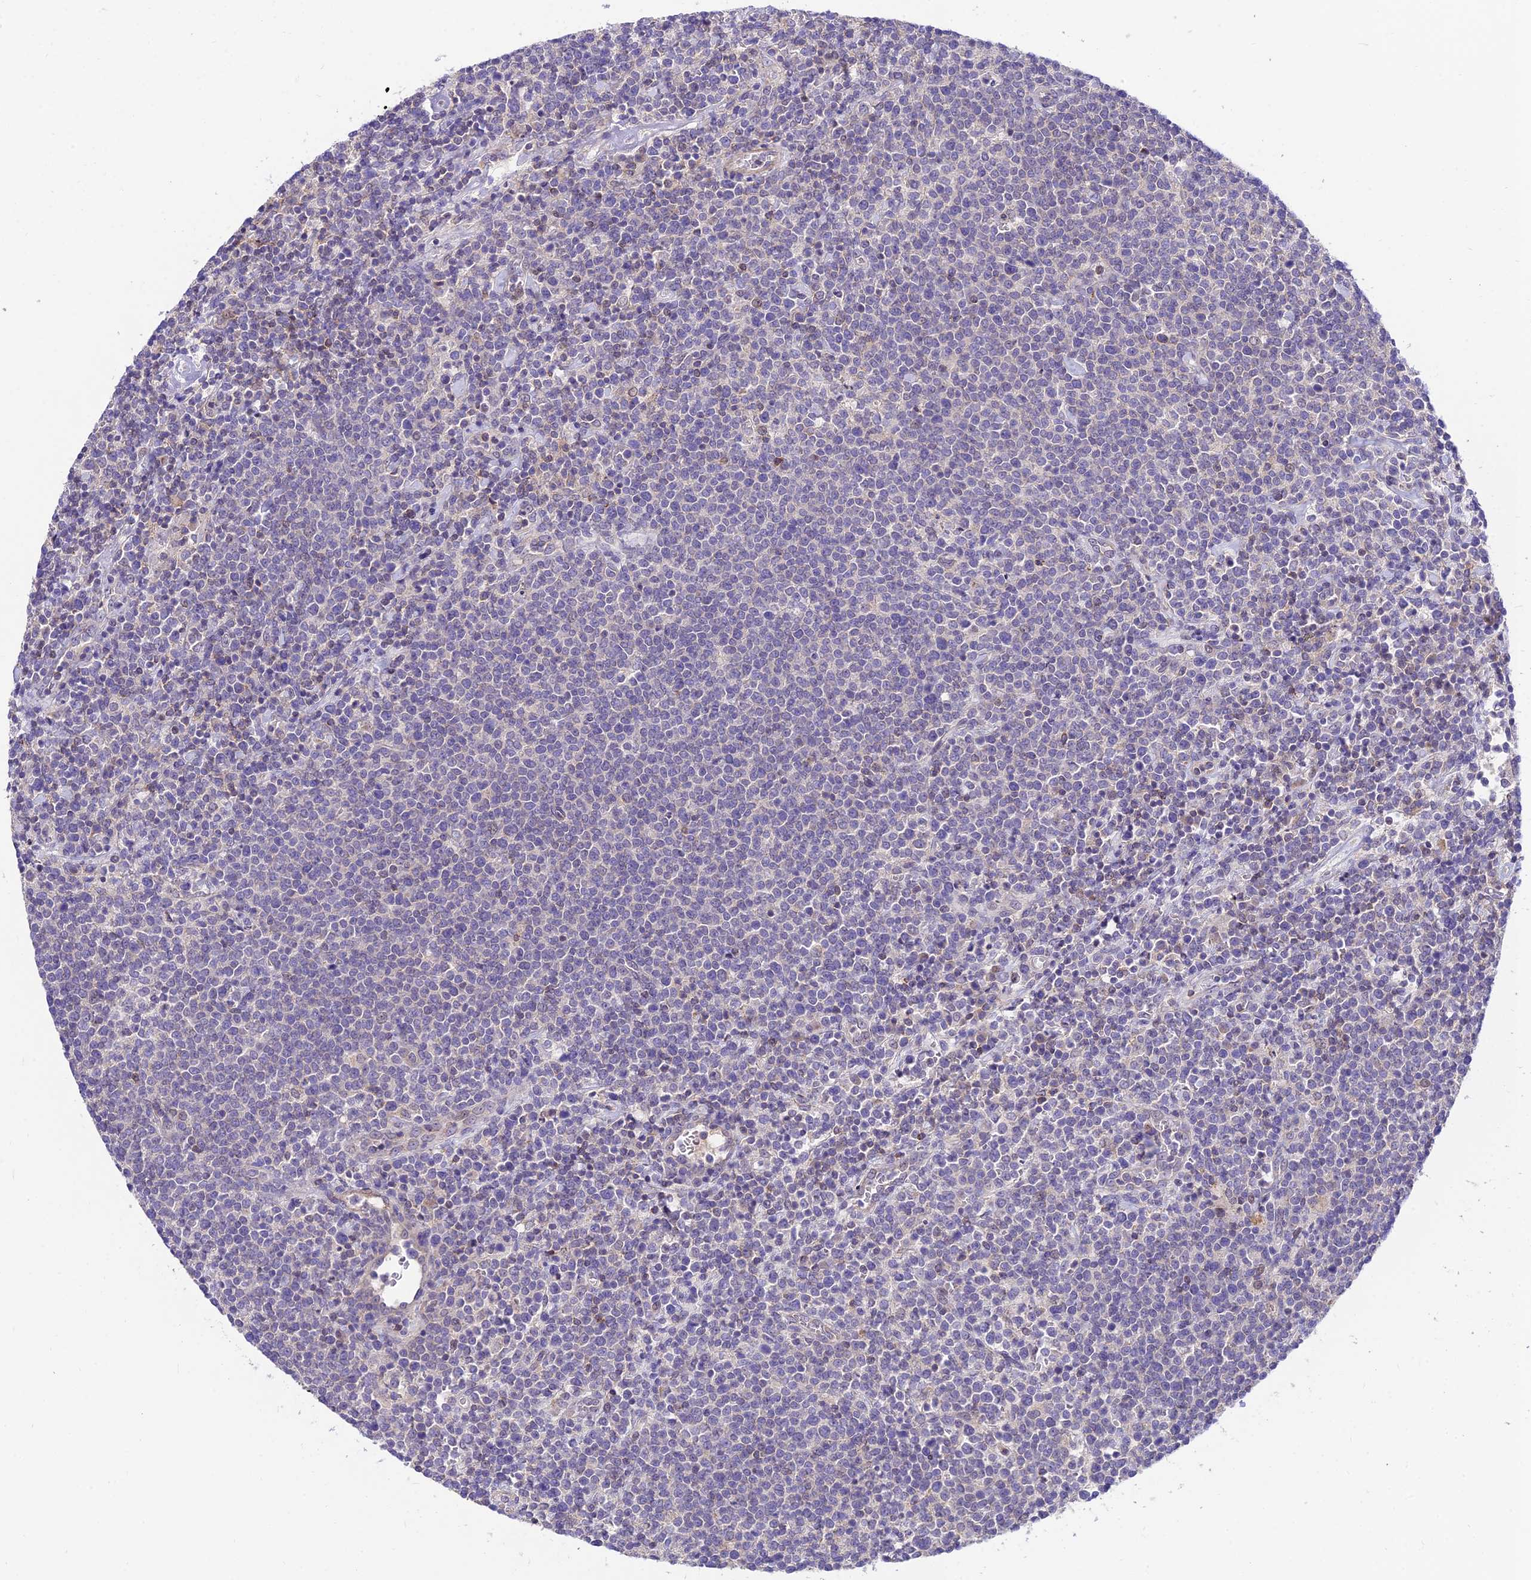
{"staining": {"intensity": "negative", "quantity": "none", "location": "none"}, "tissue": "lymphoma", "cell_type": "Tumor cells", "image_type": "cancer", "snomed": [{"axis": "morphology", "description": "Malignant lymphoma, non-Hodgkin's type, High grade"}, {"axis": "topography", "description": "Lymph node"}], "caption": "High magnification brightfield microscopy of high-grade malignant lymphoma, non-Hodgkin's type stained with DAB (brown) and counterstained with hematoxylin (blue): tumor cells show no significant expression.", "gene": "C6orf132", "patient": {"sex": "male", "age": 61}}